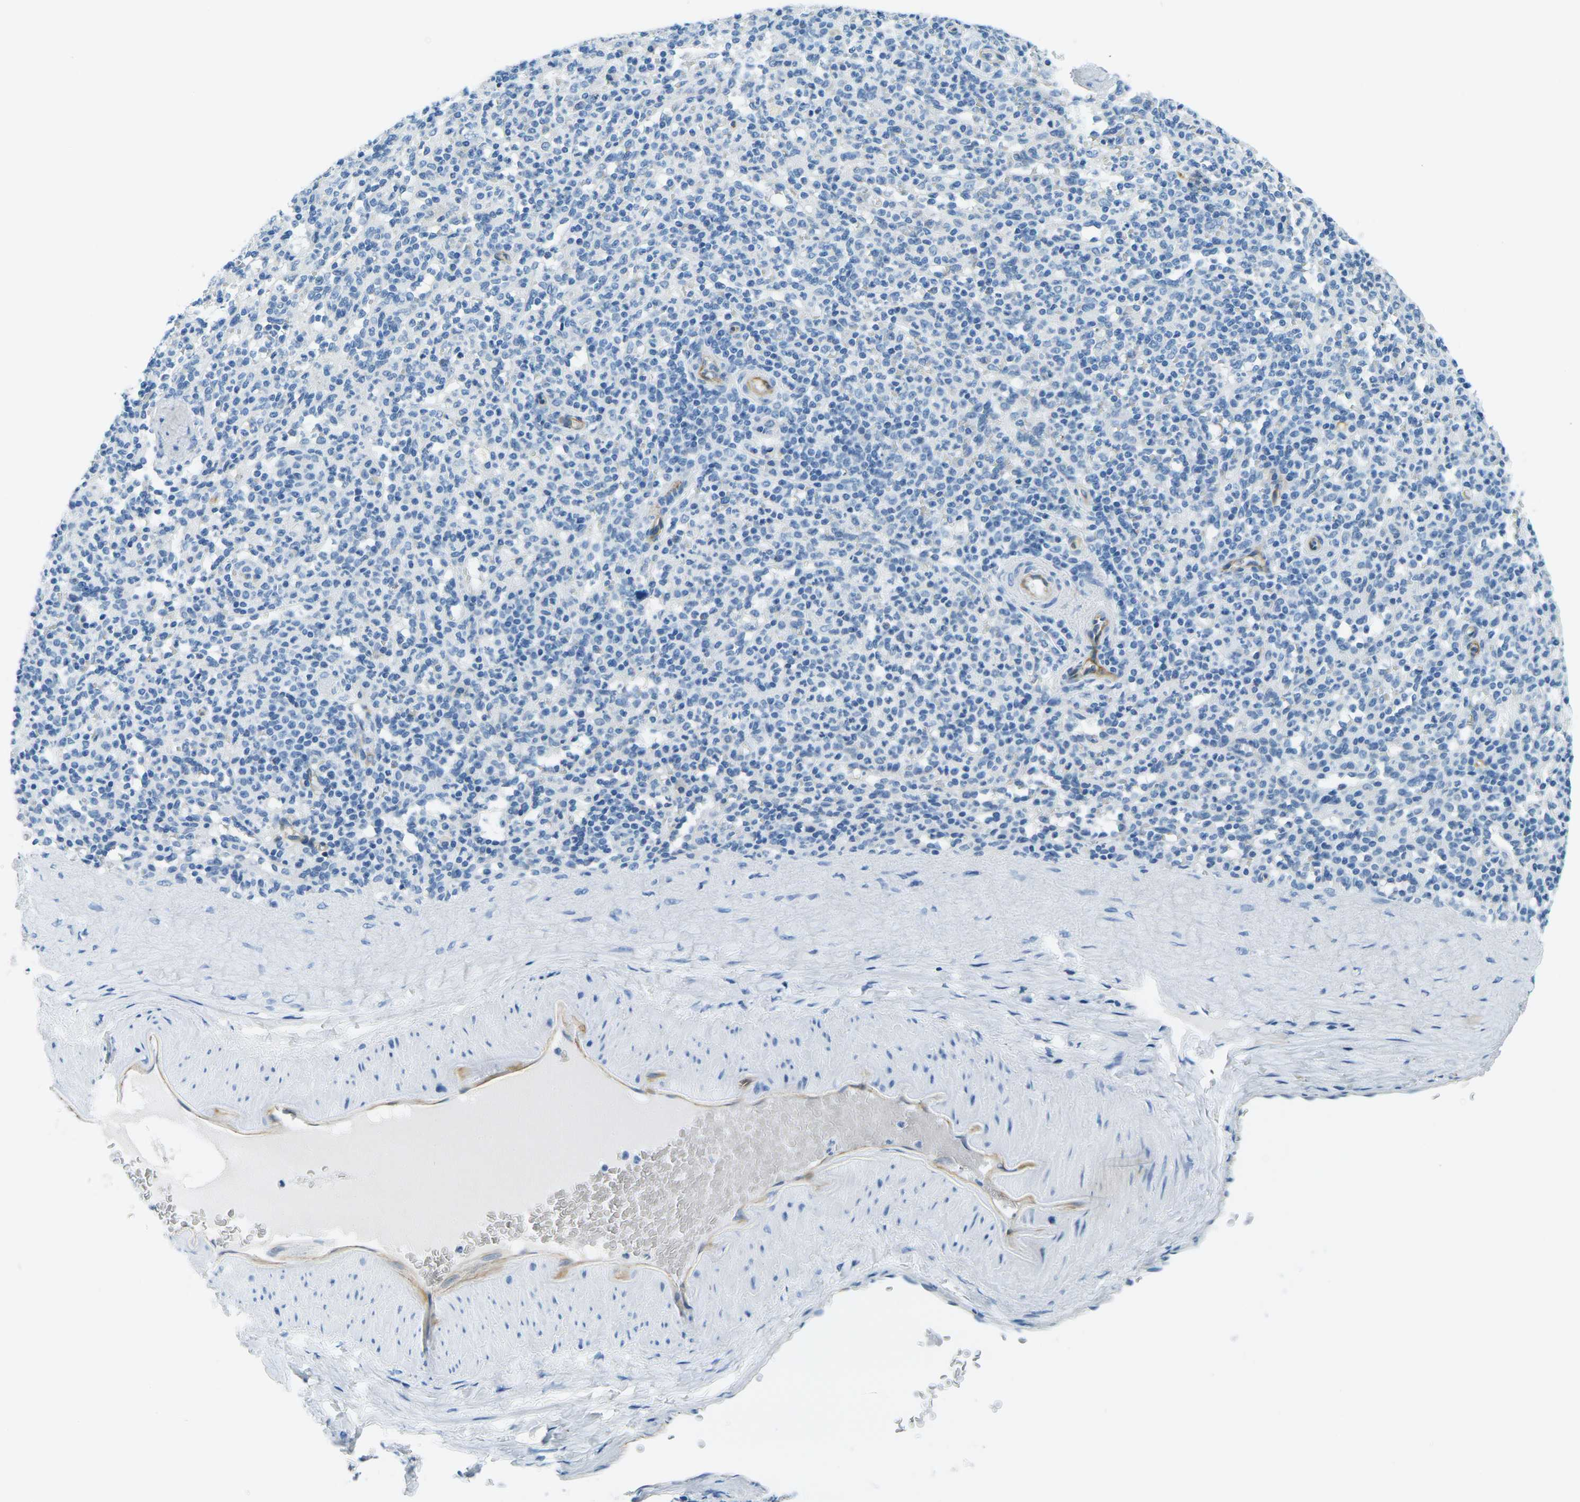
{"staining": {"intensity": "negative", "quantity": "none", "location": "none"}, "tissue": "spleen", "cell_type": "Cells in red pulp", "image_type": "normal", "snomed": [{"axis": "morphology", "description": "Normal tissue, NOS"}, {"axis": "topography", "description": "Spleen"}], "caption": "Immunohistochemistry image of benign spleen: spleen stained with DAB reveals no significant protein staining in cells in red pulp. (Brightfield microscopy of DAB (3,3'-diaminobenzidine) immunohistochemistry at high magnification).", "gene": "OCLN", "patient": {"sex": "male", "age": 36}}